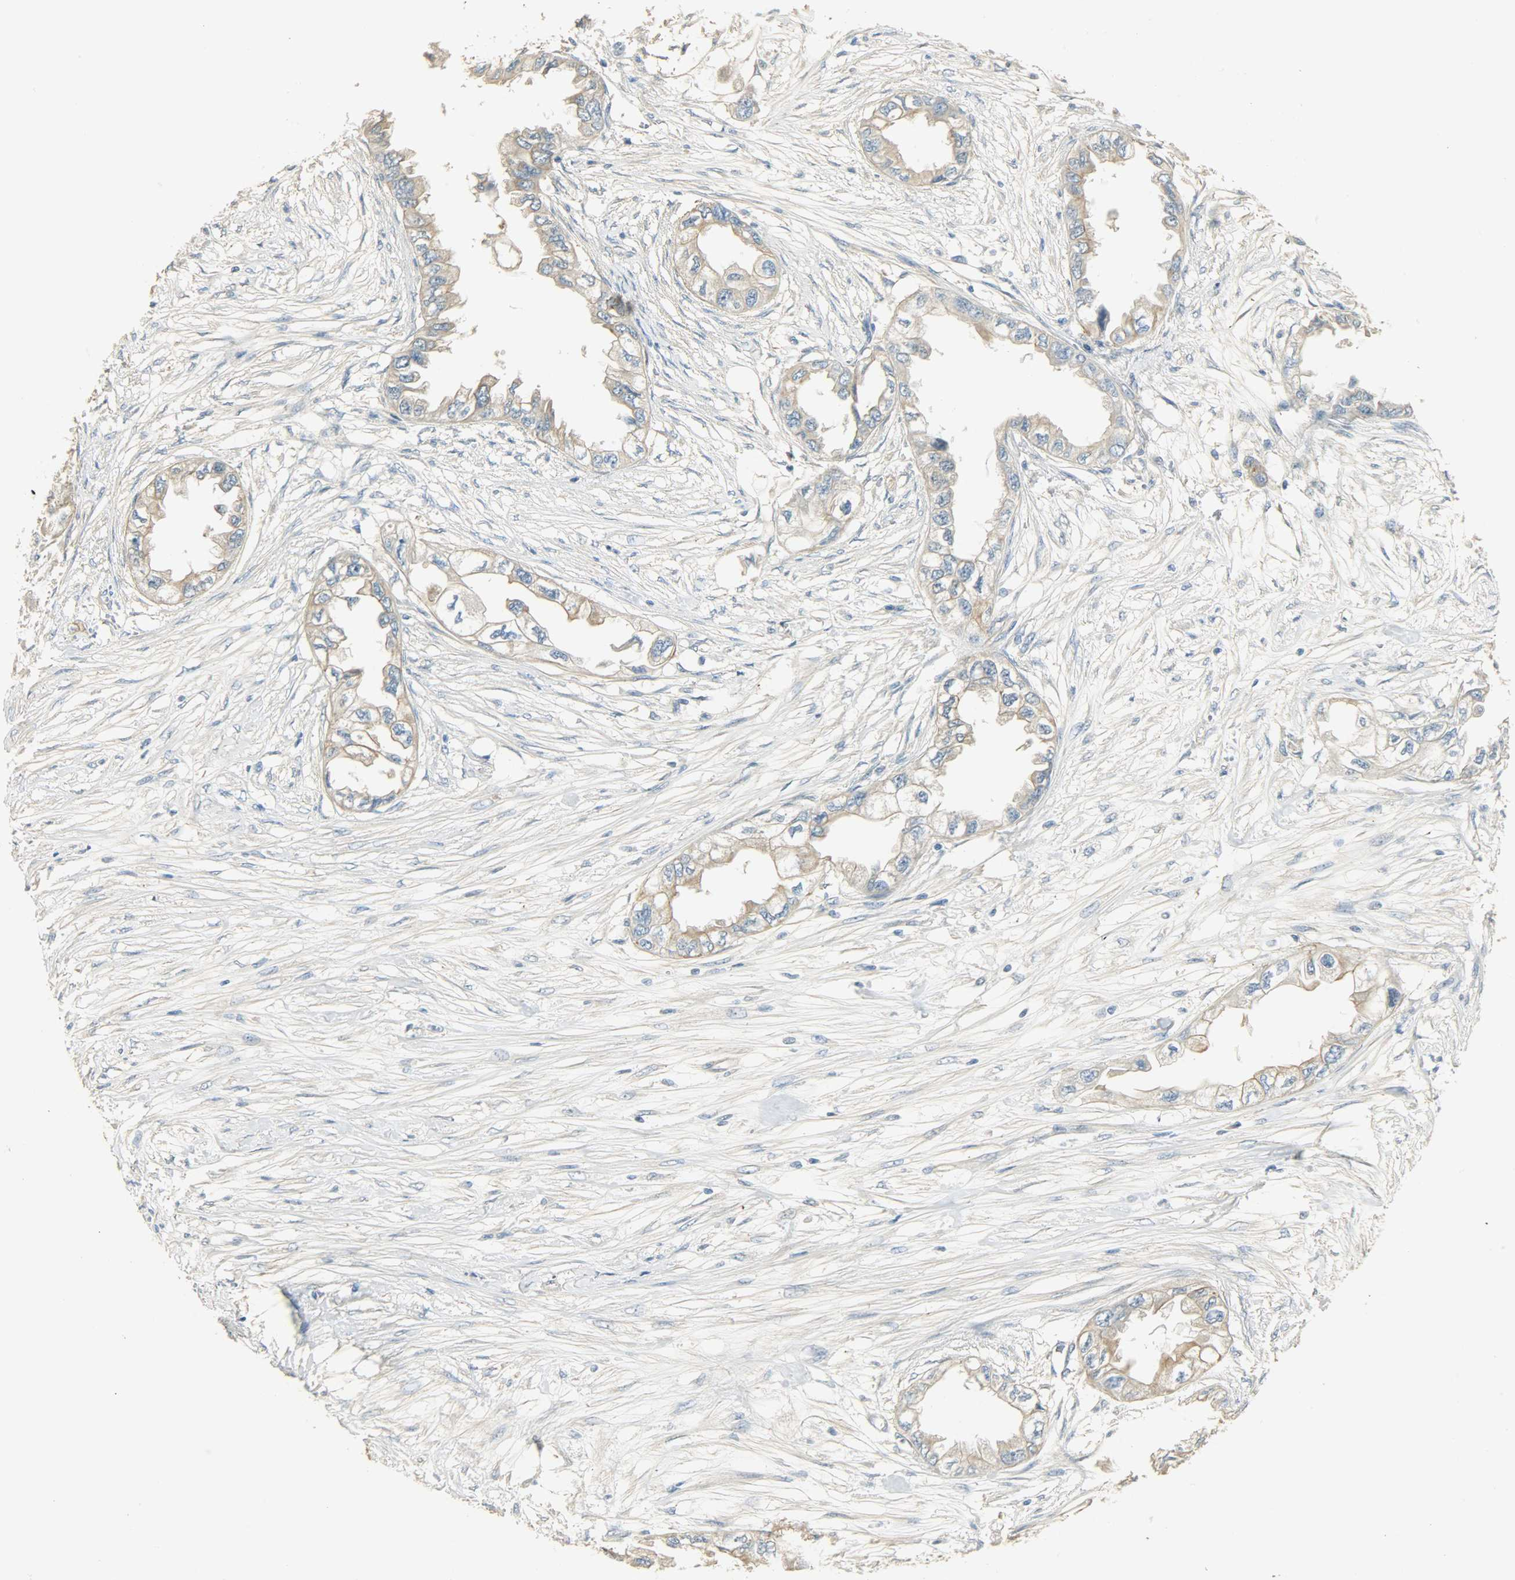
{"staining": {"intensity": "moderate", "quantity": ">75%", "location": "cytoplasmic/membranous"}, "tissue": "endometrial cancer", "cell_type": "Tumor cells", "image_type": "cancer", "snomed": [{"axis": "morphology", "description": "Adenocarcinoma, NOS"}, {"axis": "topography", "description": "Endometrium"}], "caption": "The immunohistochemical stain shows moderate cytoplasmic/membranous staining in tumor cells of adenocarcinoma (endometrial) tissue. (DAB IHC with brightfield microscopy, high magnification).", "gene": "USP13", "patient": {"sex": "female", "age": 67}}